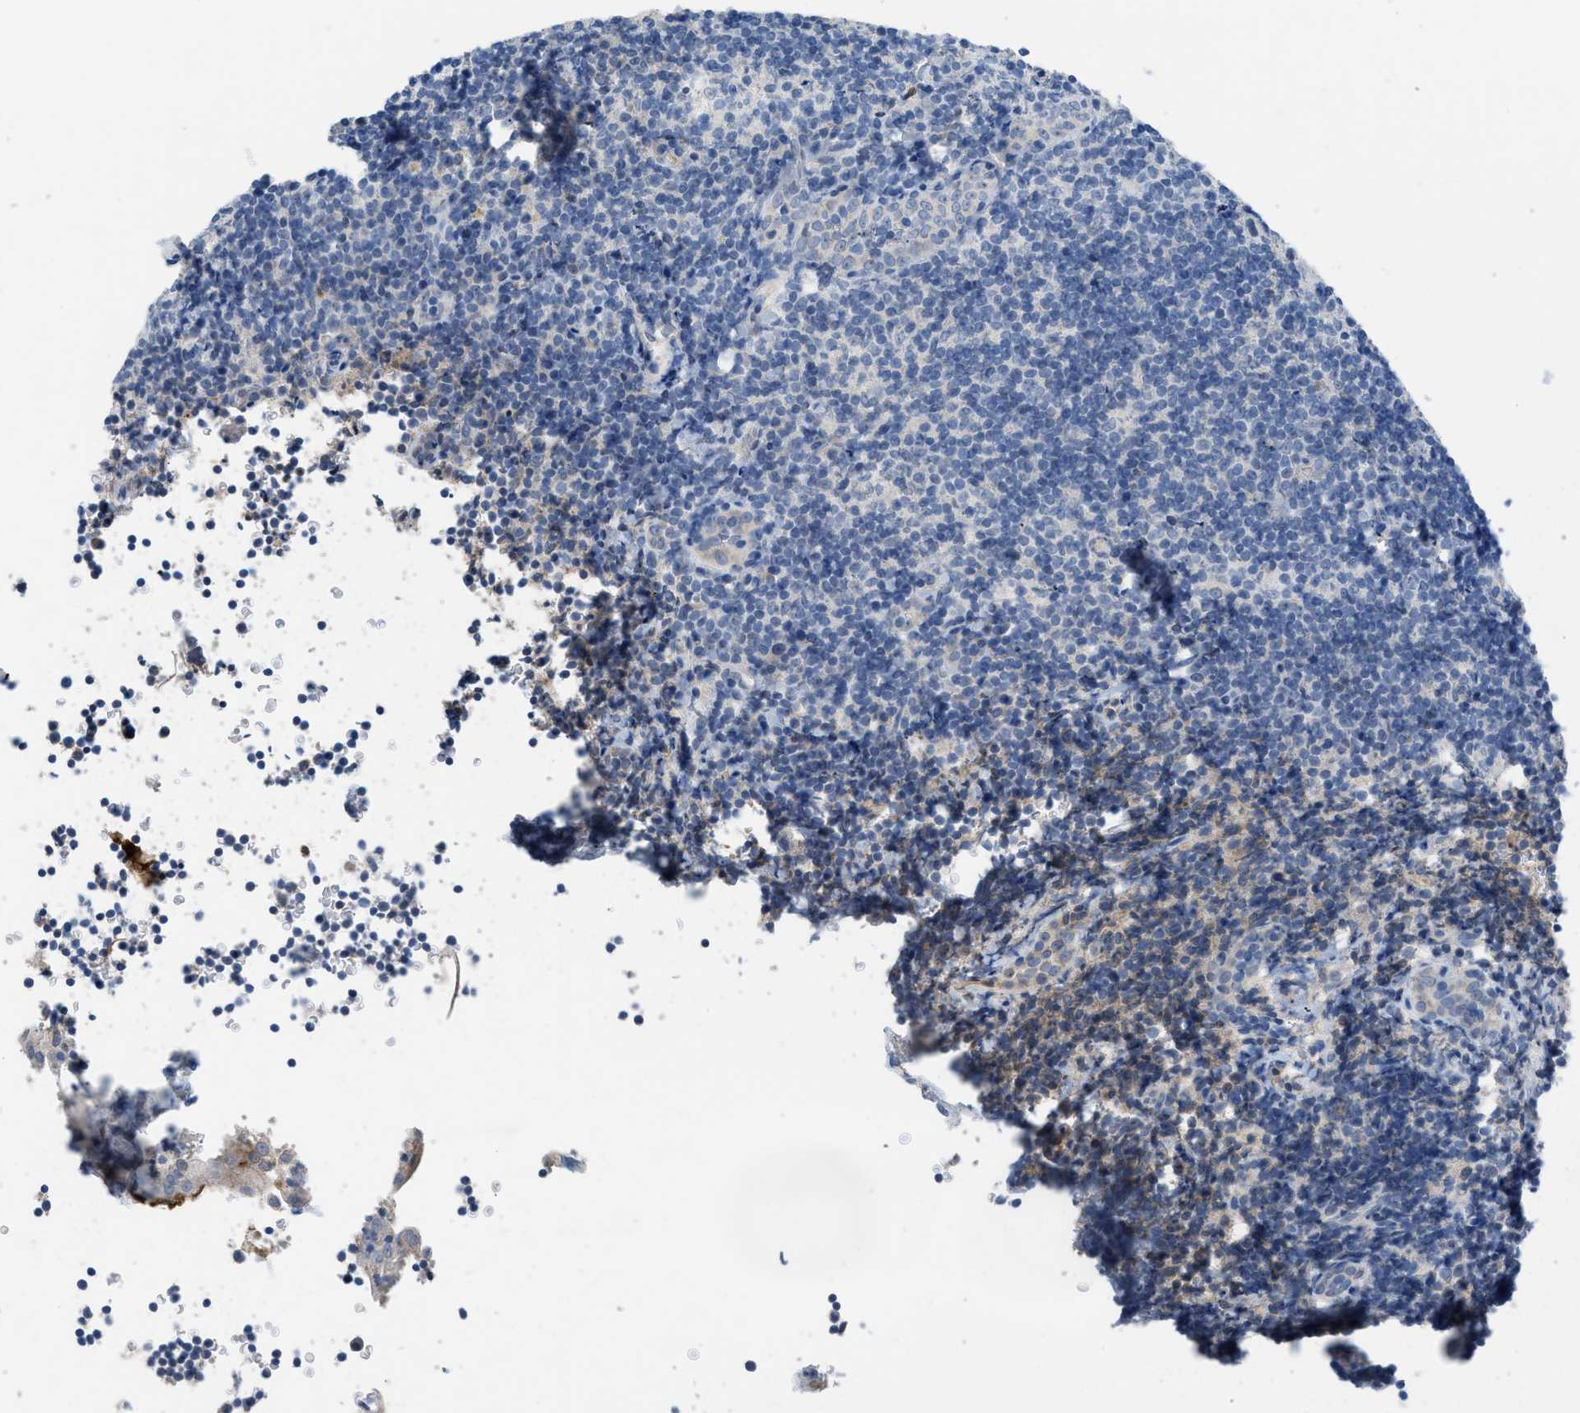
{"staining": {"intensity": "negative", "quantity": "none", "location": "none"}, "tissue": "tonsil", "cell_type": "Germinal center cells", "image_type": "normal", "snomed": [{"axis": "morphology", "description": "Normal tissue, NOS"}, {"axis": "topography", "description": "Tonsil"}], "caption": "Immunohistochemistry (IHC) image of unremarkable tonsil stained for a protein (brown), which demonstrates no positivity in germinal center cells. Nuclei are stained in blue.", "gene": "HPX", "patient": {"sex": "male", "age": 37}}